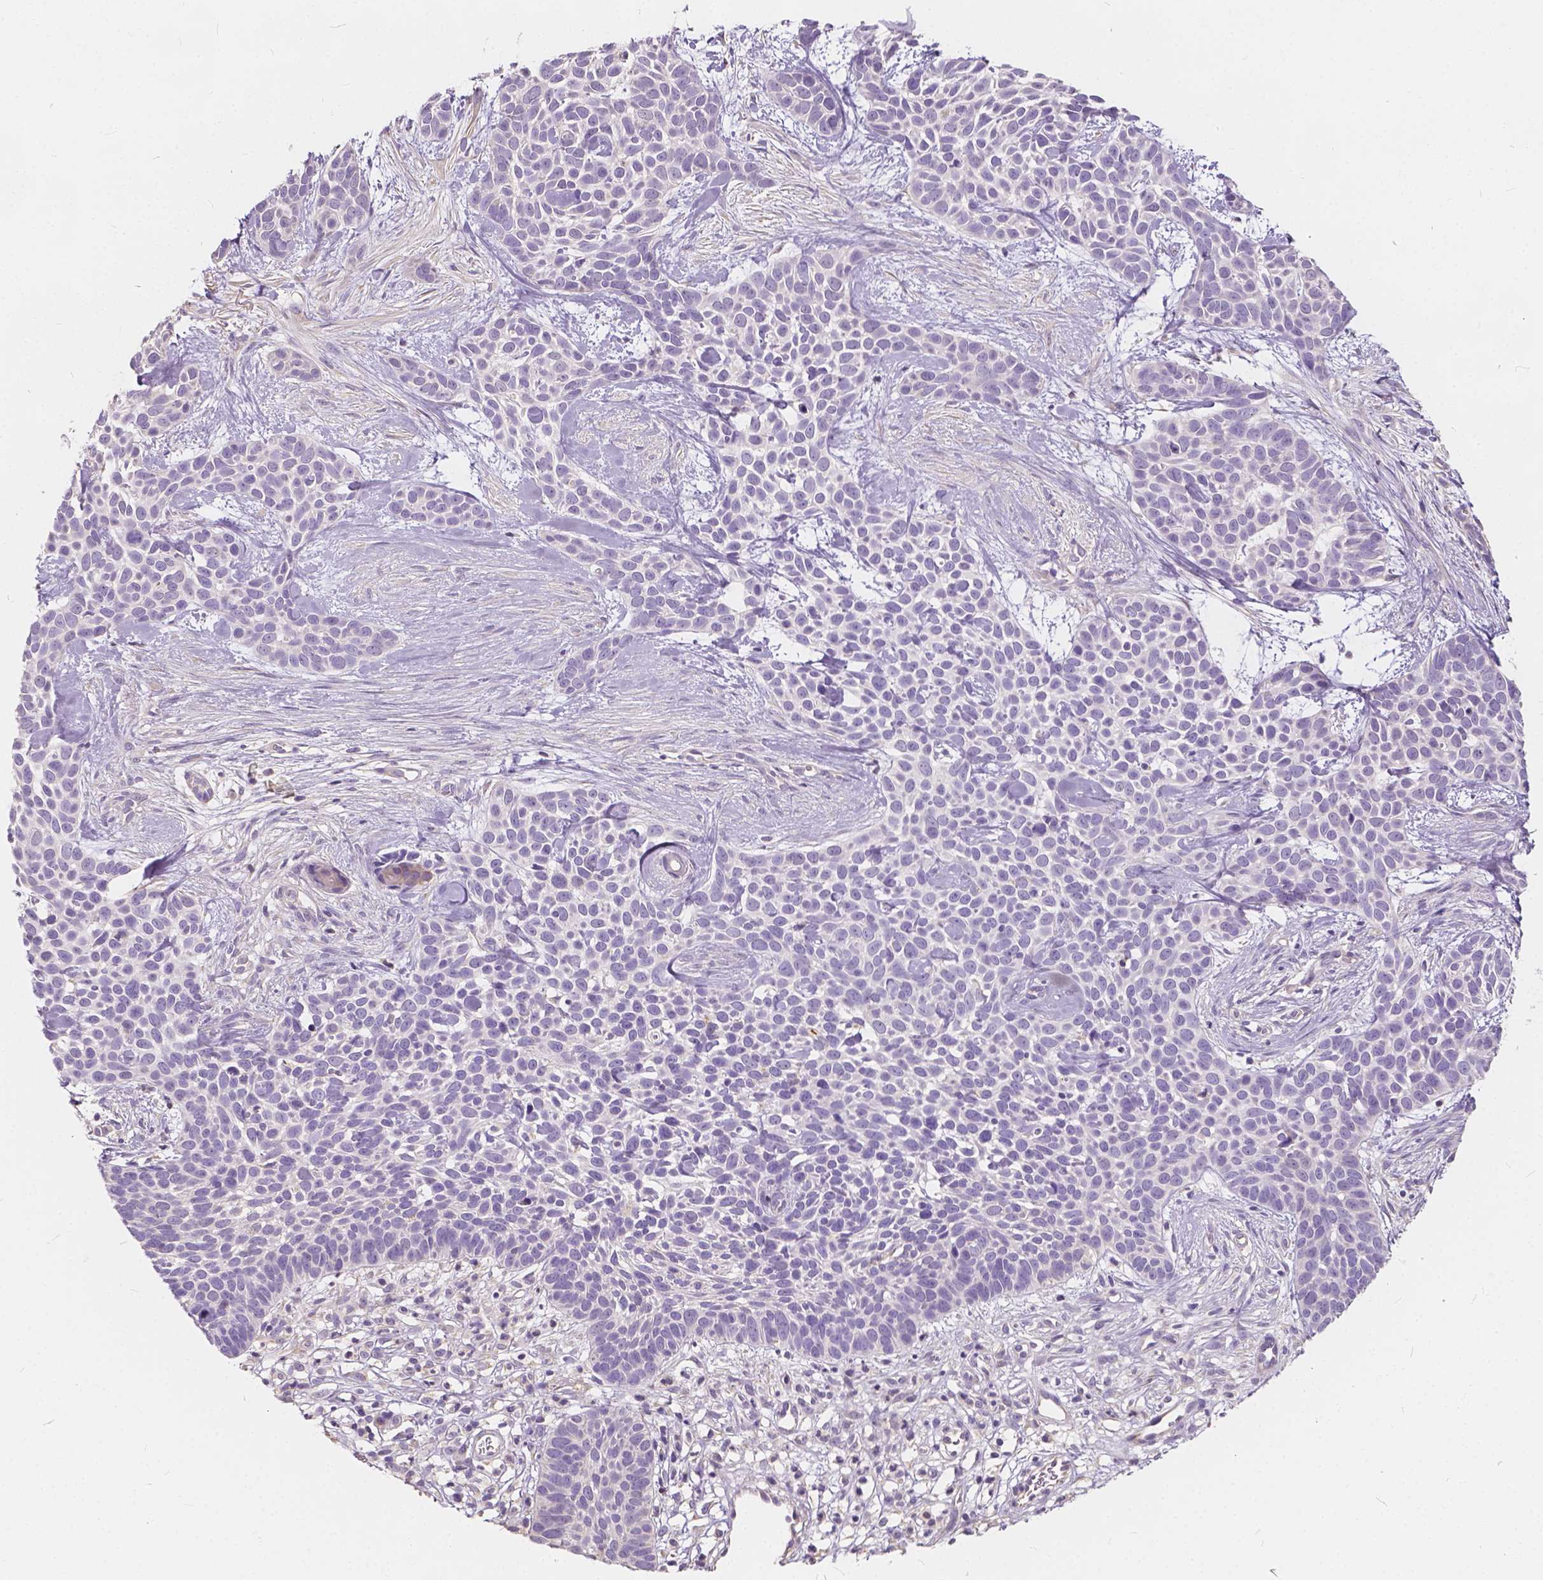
{"staining": {"intensity": "negative", "quantity": "none", "location": "none"}, "tissue": "skin cancer", "cell_type": "Tumor cells", "image_type": "cancer", "snomed": [{"axis": "morphology", "description": "Basal cell carcinoma"}, {"axis": "topography", "description": "Skin"}], "caption": "This is a image of immunohistochemistry (IHC) staining of skin cancer, which shows no staining in tumor cells.", "gene": "KIAA0513", "patient": {"sex": "male", "age": 69}}